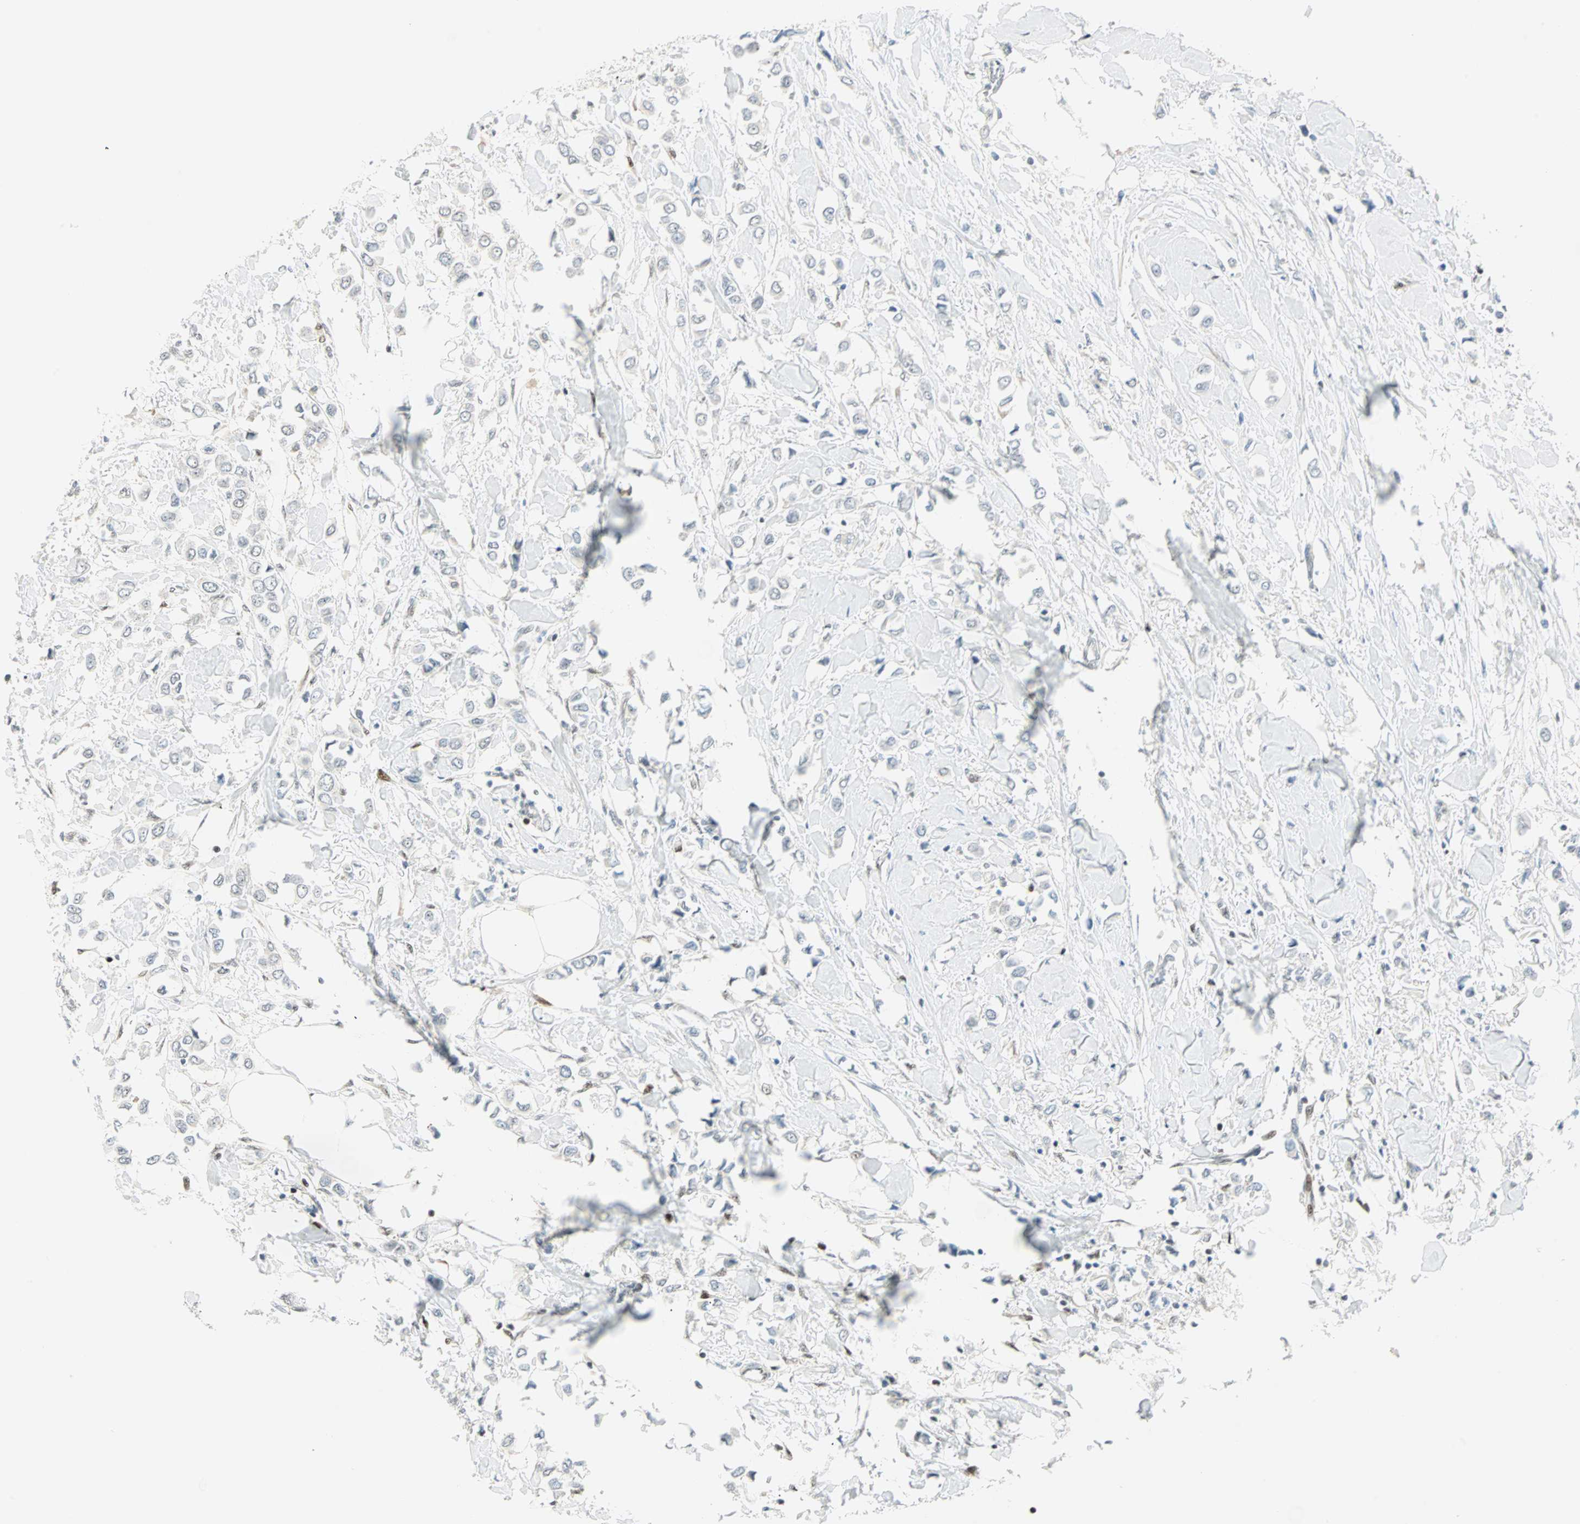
{"staining": {"intensity": "negative", "quantity": "none", "location": "none"}, "tissue": "breast cancer", "cell_type": "Tumor cells", "image_type": "cancer", "snomed": [{"axis": "morphology", "description": "Lobular carcinoma"}, {"axis": "topography", "description": "Breast"}], "caption": "The photomicrograph displays no staining of tumor cells in breast cancer (lobular carcinoma).", "gene": "MSX2", "patient": {"sex": "female", "age": 51}}